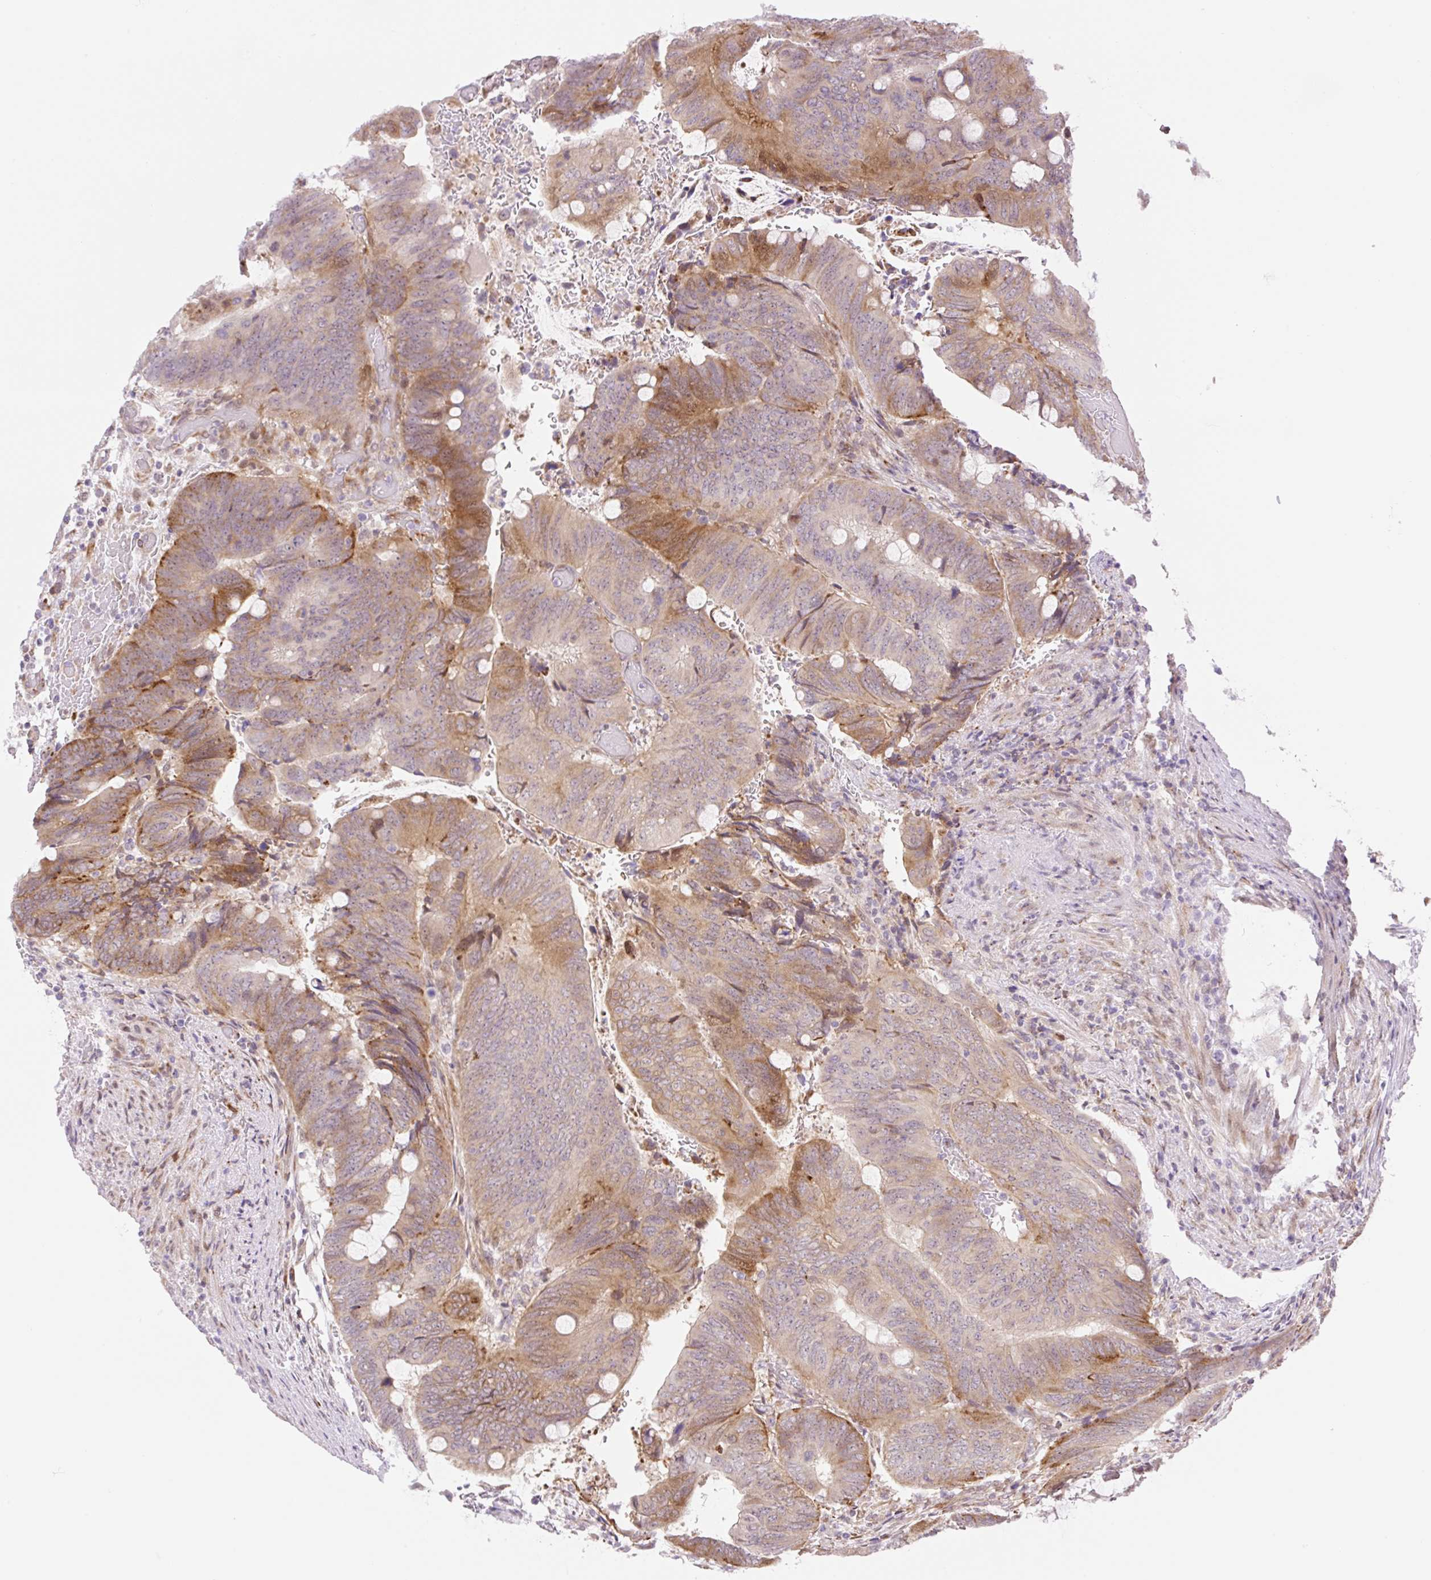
{"staining": {"intensity": "moderate", "quantity": "25%-75%", "location": "cytoplasmic/membranous,nuclear"}, "tissue": "colorectal cancer", "cell_type": "Tumor cells", "image_type": "cancer", "snomed": [{"axis": "morphology", "description": "Normal tissue, NOS"}, {"axis": "morphology", "description": "Adenocarcinoma, NOS"}, {"axis": "topography", "description": "Rectum"}, {"axis": "topography", "description": "Peripheral nerve tissue"}], "caption": "Adenocarcinoma (colorectal) stained with immunohistochemistry demonstrates moderate cytoplasmic/membranous and nuclear positivity in approximately 25%-75% of tumor cells. Immunohistochemistry (ihc) stains the protein of interest in brown and the nuclei are stained blue.", "gene": "ZFP41", "patient": {"sex": "male", "age": 92}}